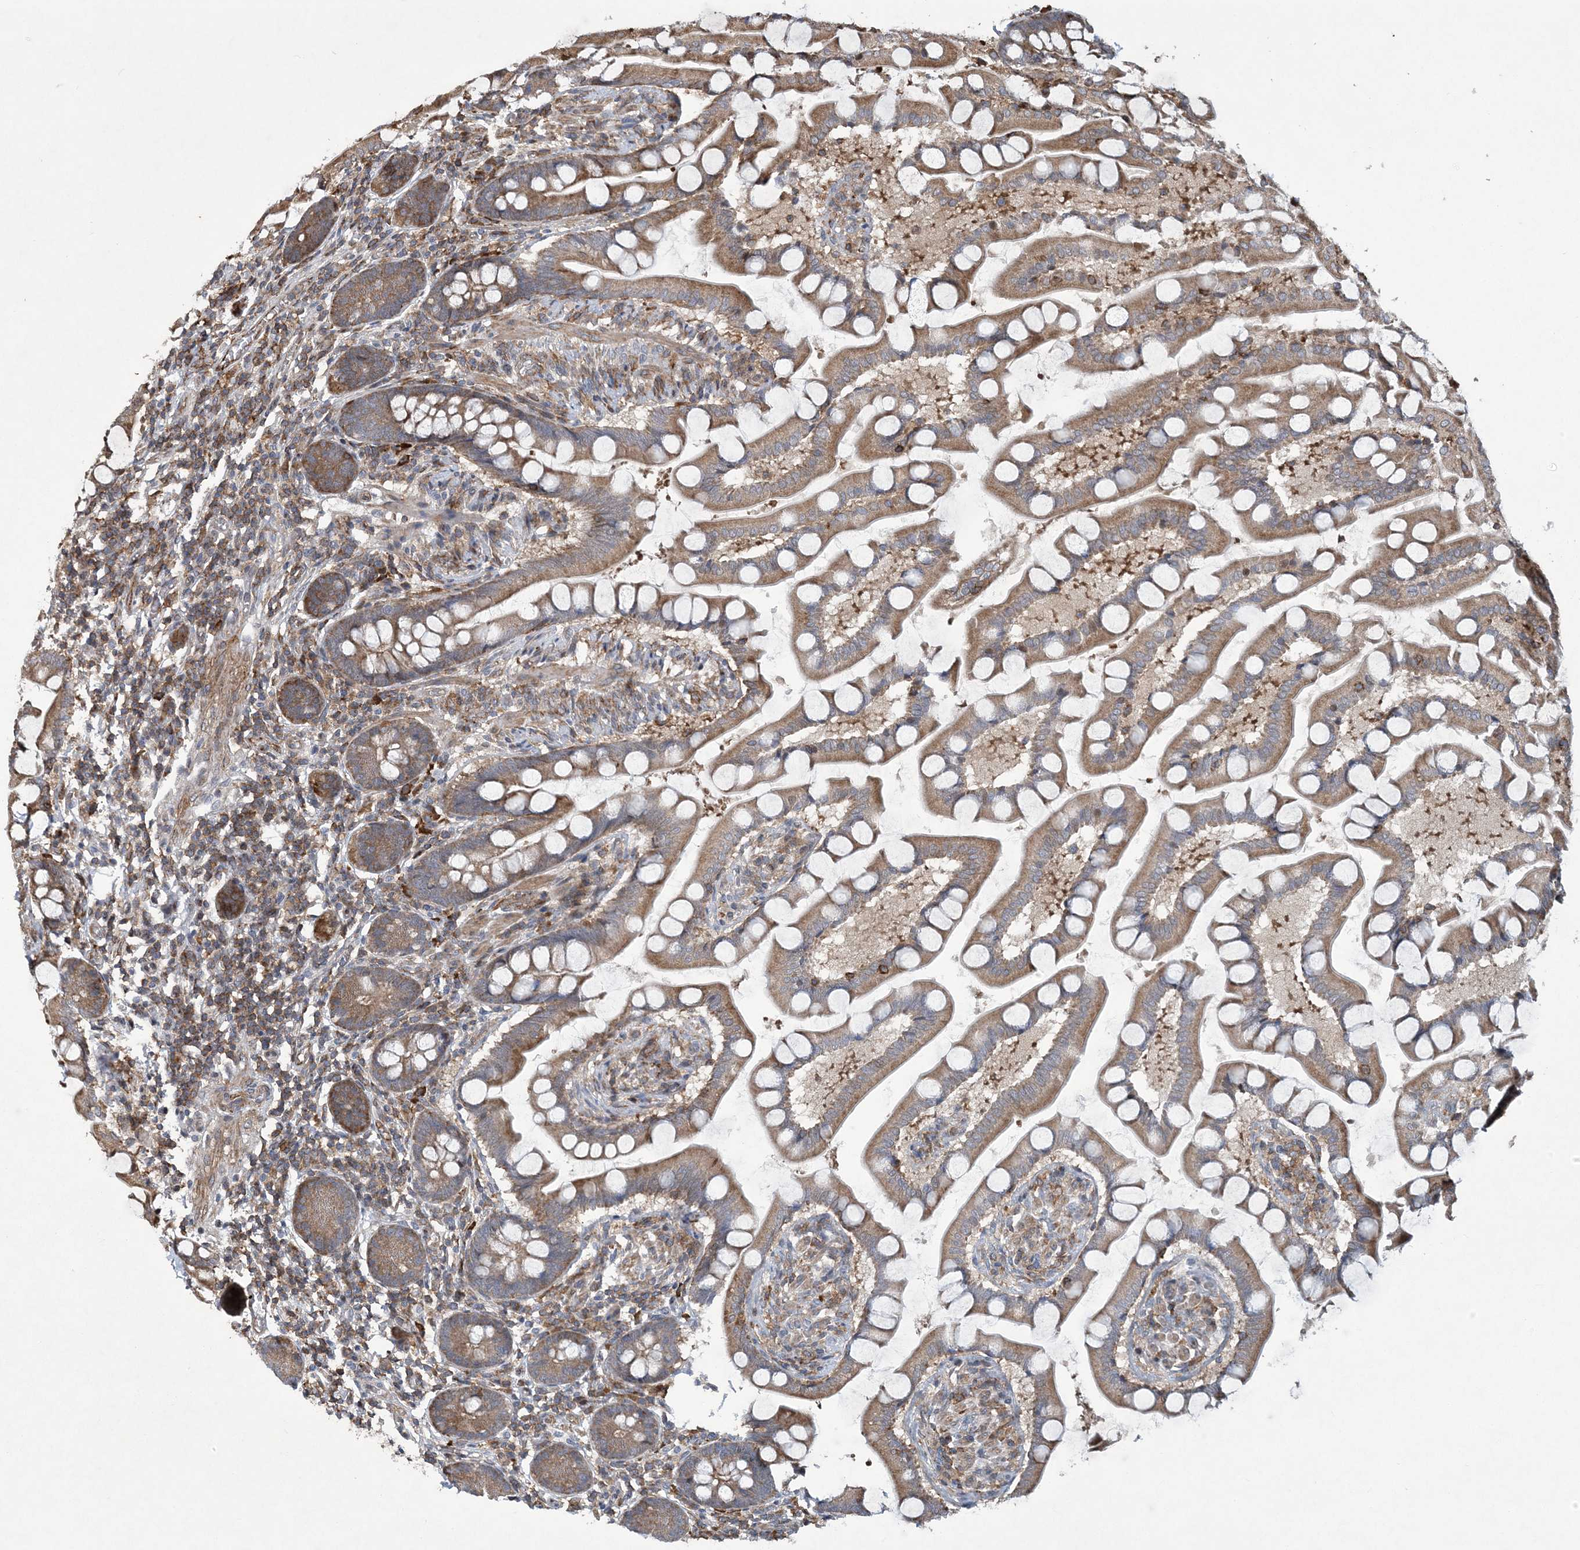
{"staining": {"intensity": "moderate", "quantity": ">75%", "location": "cytoplasmic/membranous"}, "tissue": "small intestine", "cell_type": "Glandular cells", "image_type": "normal", "snomed": [{"axis": "morphology", "description": "Normal tissue, NOS"}, {"axis": "topography", "description": "Small intestine"}], "caption": "Immunohistochemistry histopathology image of unremarkable human small intestine stained for a protein (brown), which reveals medium levels of moderate cytoplasmic/membranous staining in approximately >75% of glandular cells.", "gene": "N4BP2", "patient": {"sex": "male", "age": 41}}